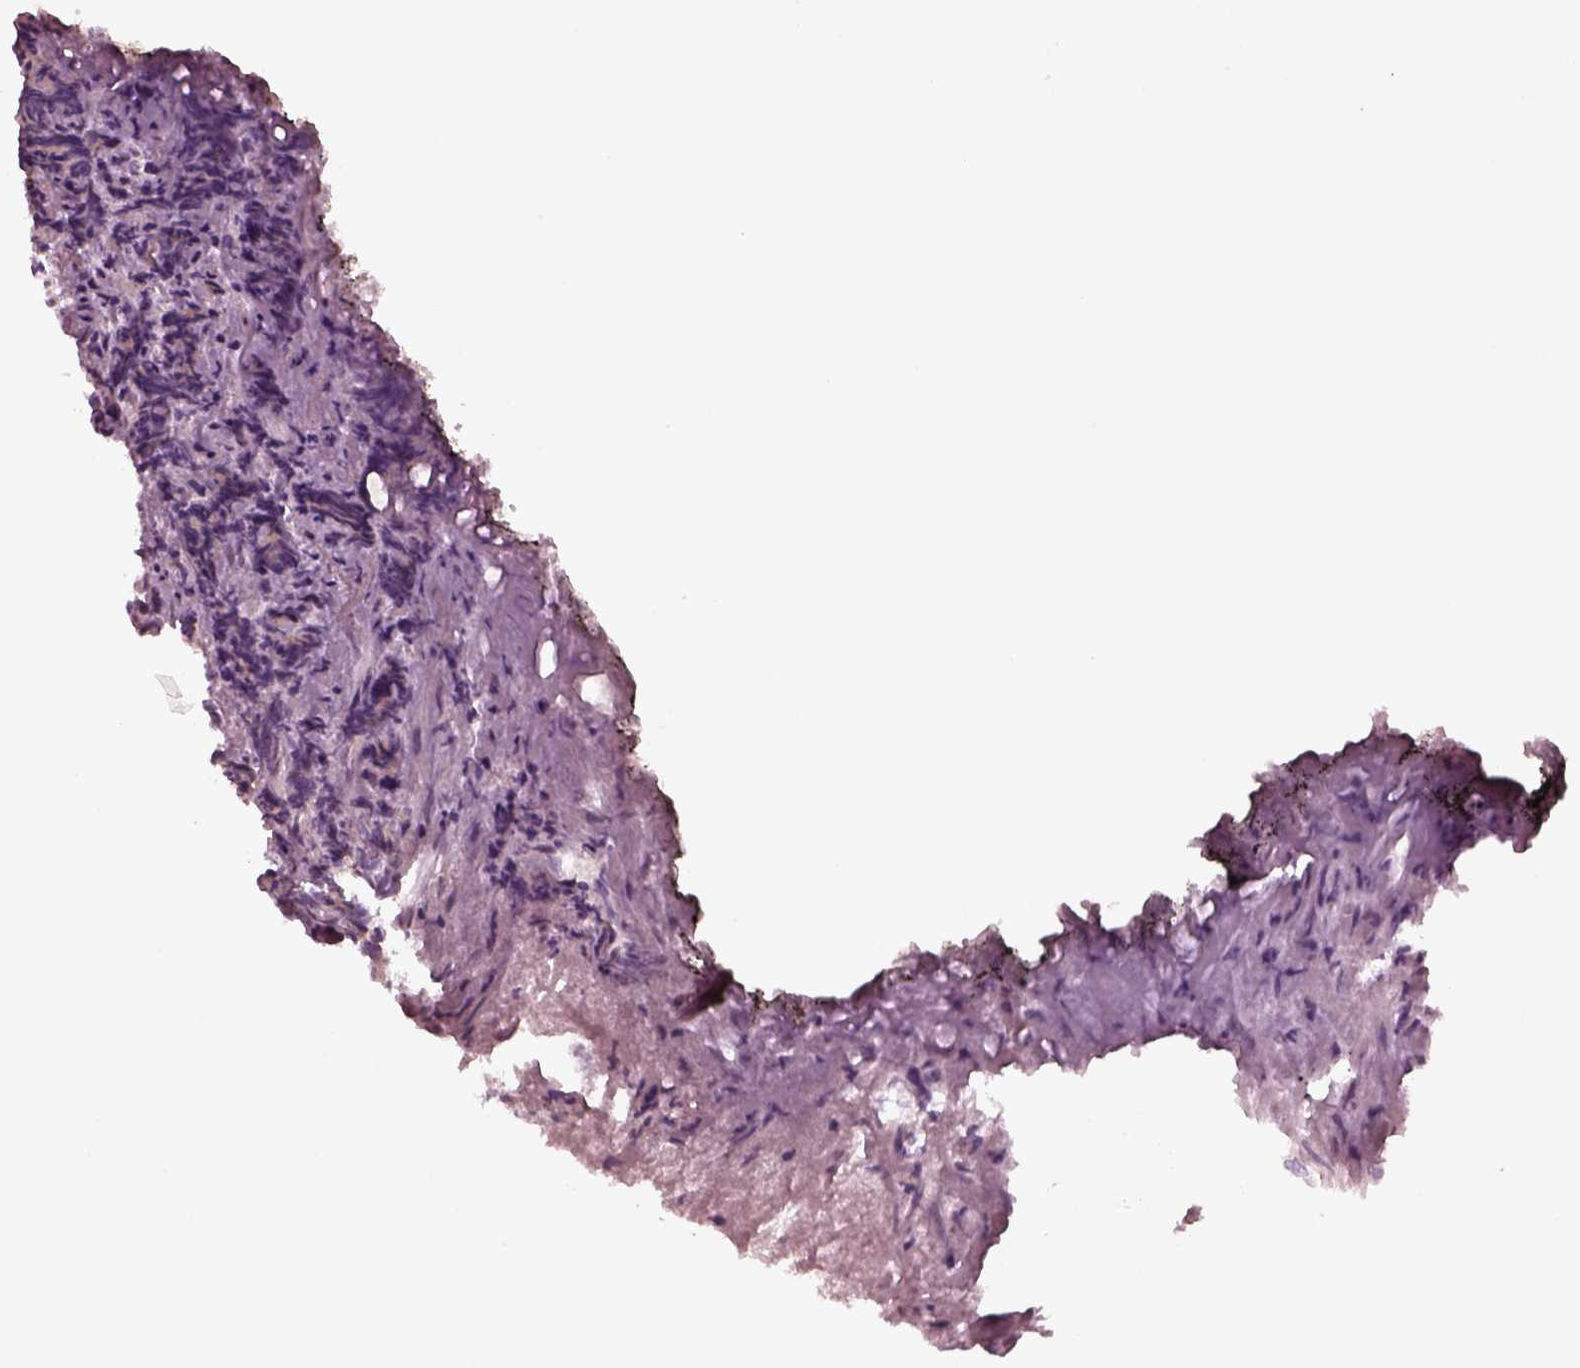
{"staining": {"intensity": "negative", "quantity": "none", "location": "none"}, "tissue": "prostate cancer", "cell_type": "Tumor cells", "image_type": "cancer", "snomed": [{"axis": "morphology", "description": "Adenocarcinoma, High grade"}, {"axis": "topography", "description": "Prostate"}], "caption": "This is an IHC image of human prostate adenocarcinoma (high-grade). There is no expression in tumor cells.", "gene": "TUBG1", "patient": {"sex": "male", "age": 84}}